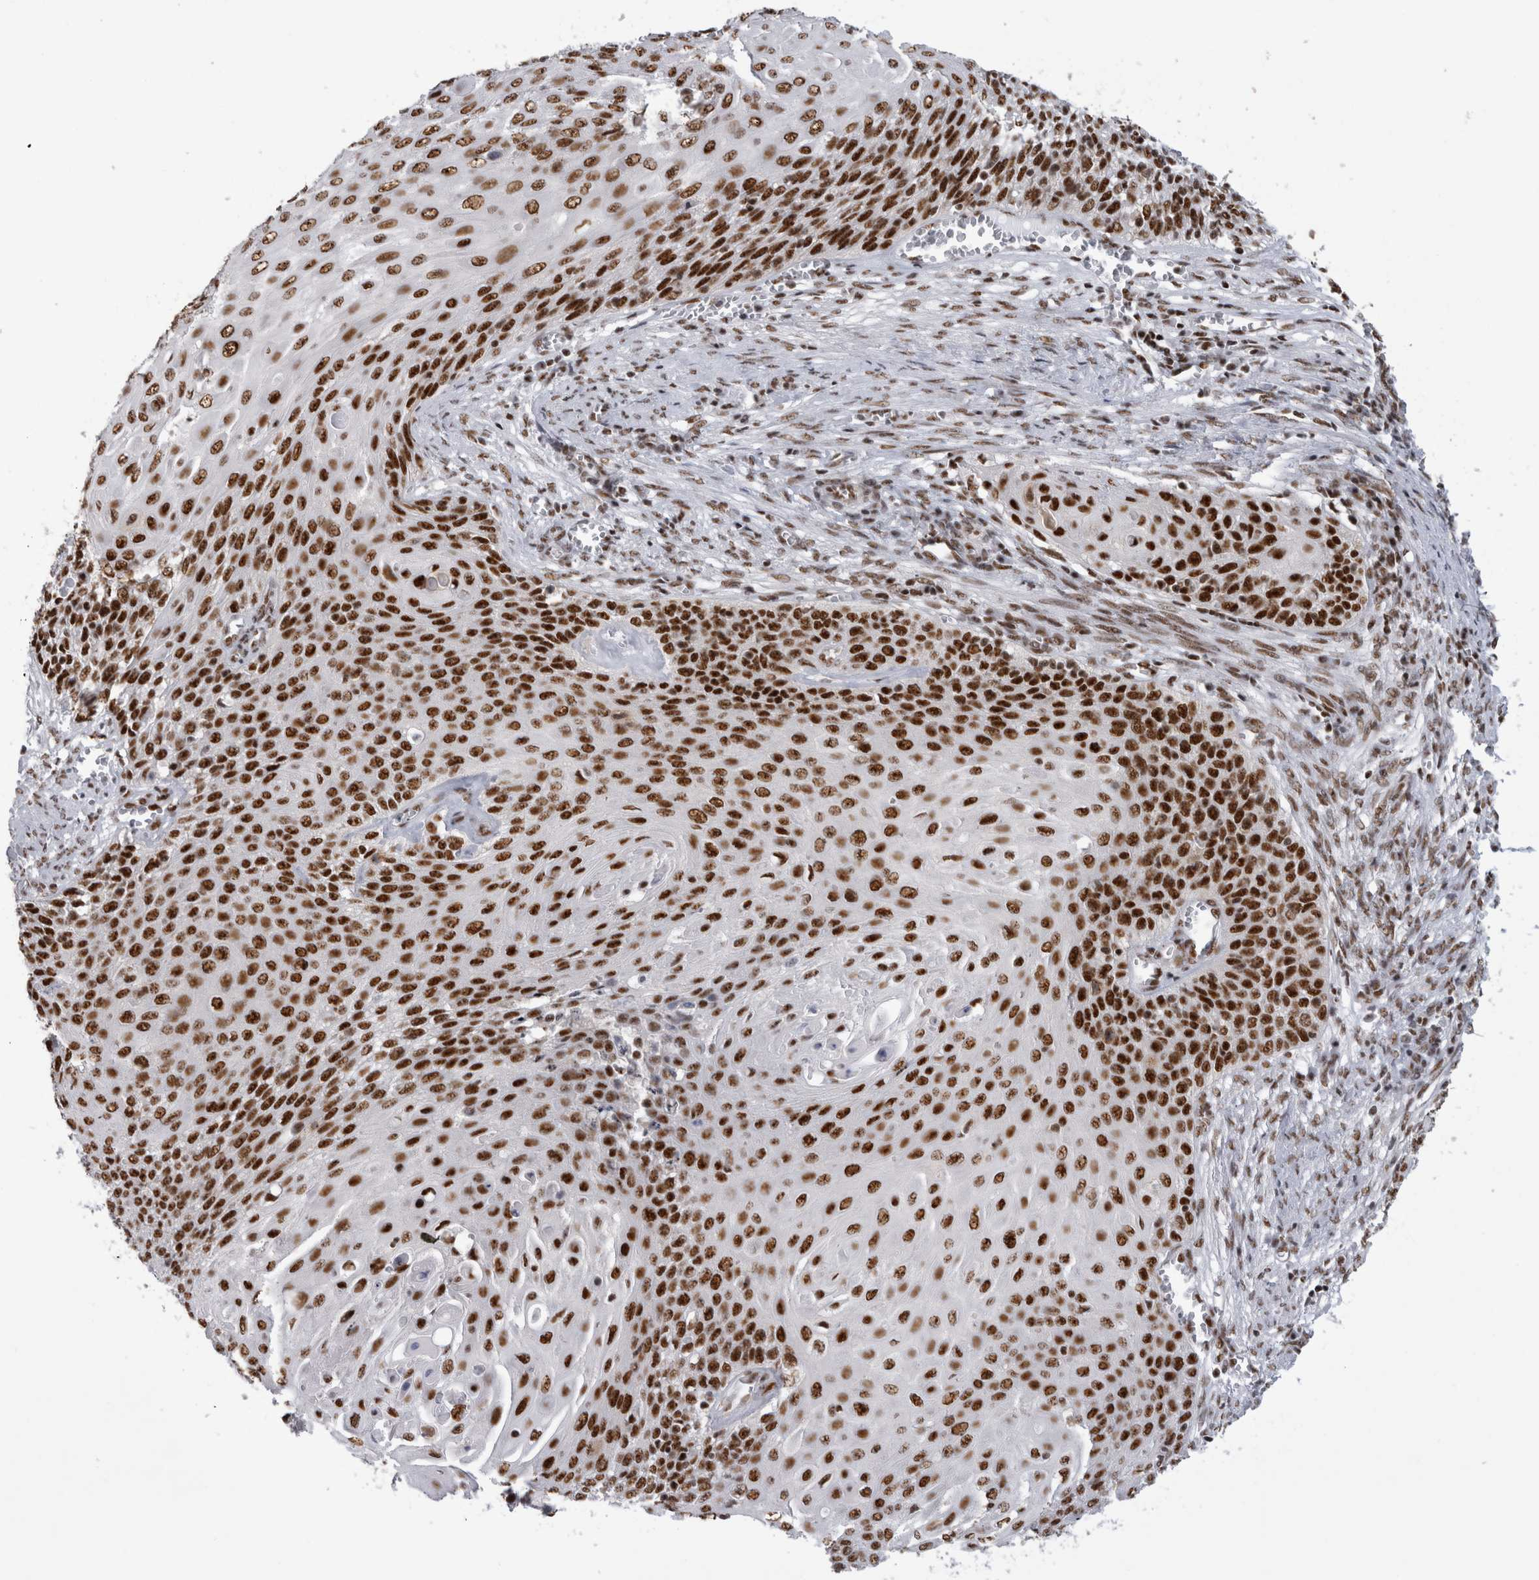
{"staining": {"intensity": "strong", "quantity": ">75%", "location": "nuclear"}, "tissue": "cervical cancer", "cell_type": "Tumor cells", "image_type": "cancer", "snomed": [{"axis": "morphology", "description": "Squamous cell carcinoma, NOS"}, {"axis": "topography", "description": "Cervix"}], "caption": "Brown immunohistochemical staining in cervical cancer demonstrates strong nuclear positivity in approximately >75% of tumor cells. (DAB (3,3'-diaminobenzidine) IHC, brown staining for protein, blue staining for nuclei).", "gene": "CDK11A", "patient": {"sex": "female", "age": 39}}